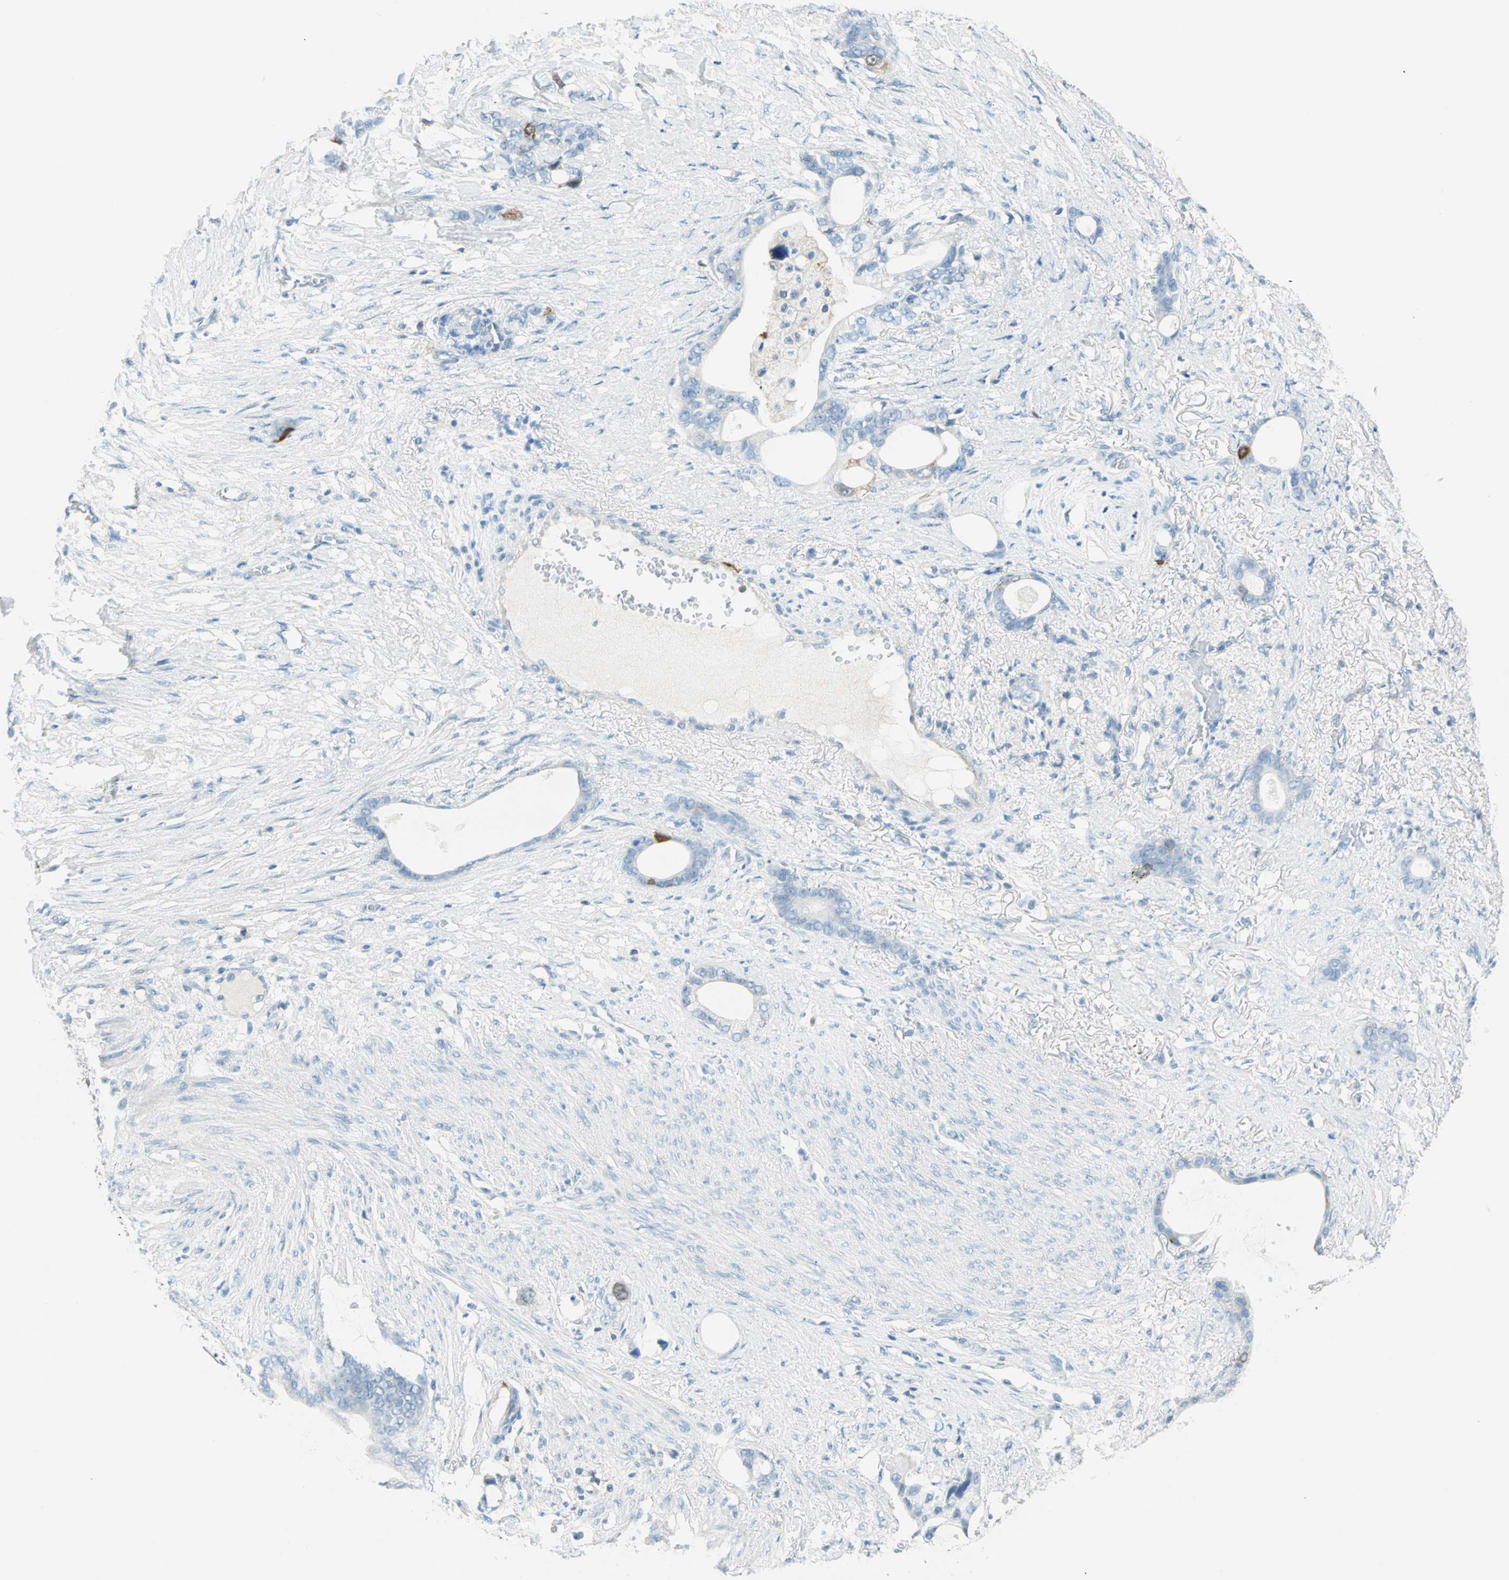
{"staining": {"intensity": "strong", "quantity": "<25%", "location": "nuclear"}, "tissue": "stomach cancer", "cell_type": "Tumor cells", "image_type": "cancer", "snomed": [{"axis": "morphology", "description": "Adenocarcinoma, NOS"}, {"axis": "topography", "description": "Stomach"}], "caption": "This micrograph exhibits immunohistochemistry staining of stomach adenocarcinoma, with medium strong nuclear staining in approximately <25% of tumor cells.", "gene": "PTTG1", "patient": {"sex": "female", "age": 75}}